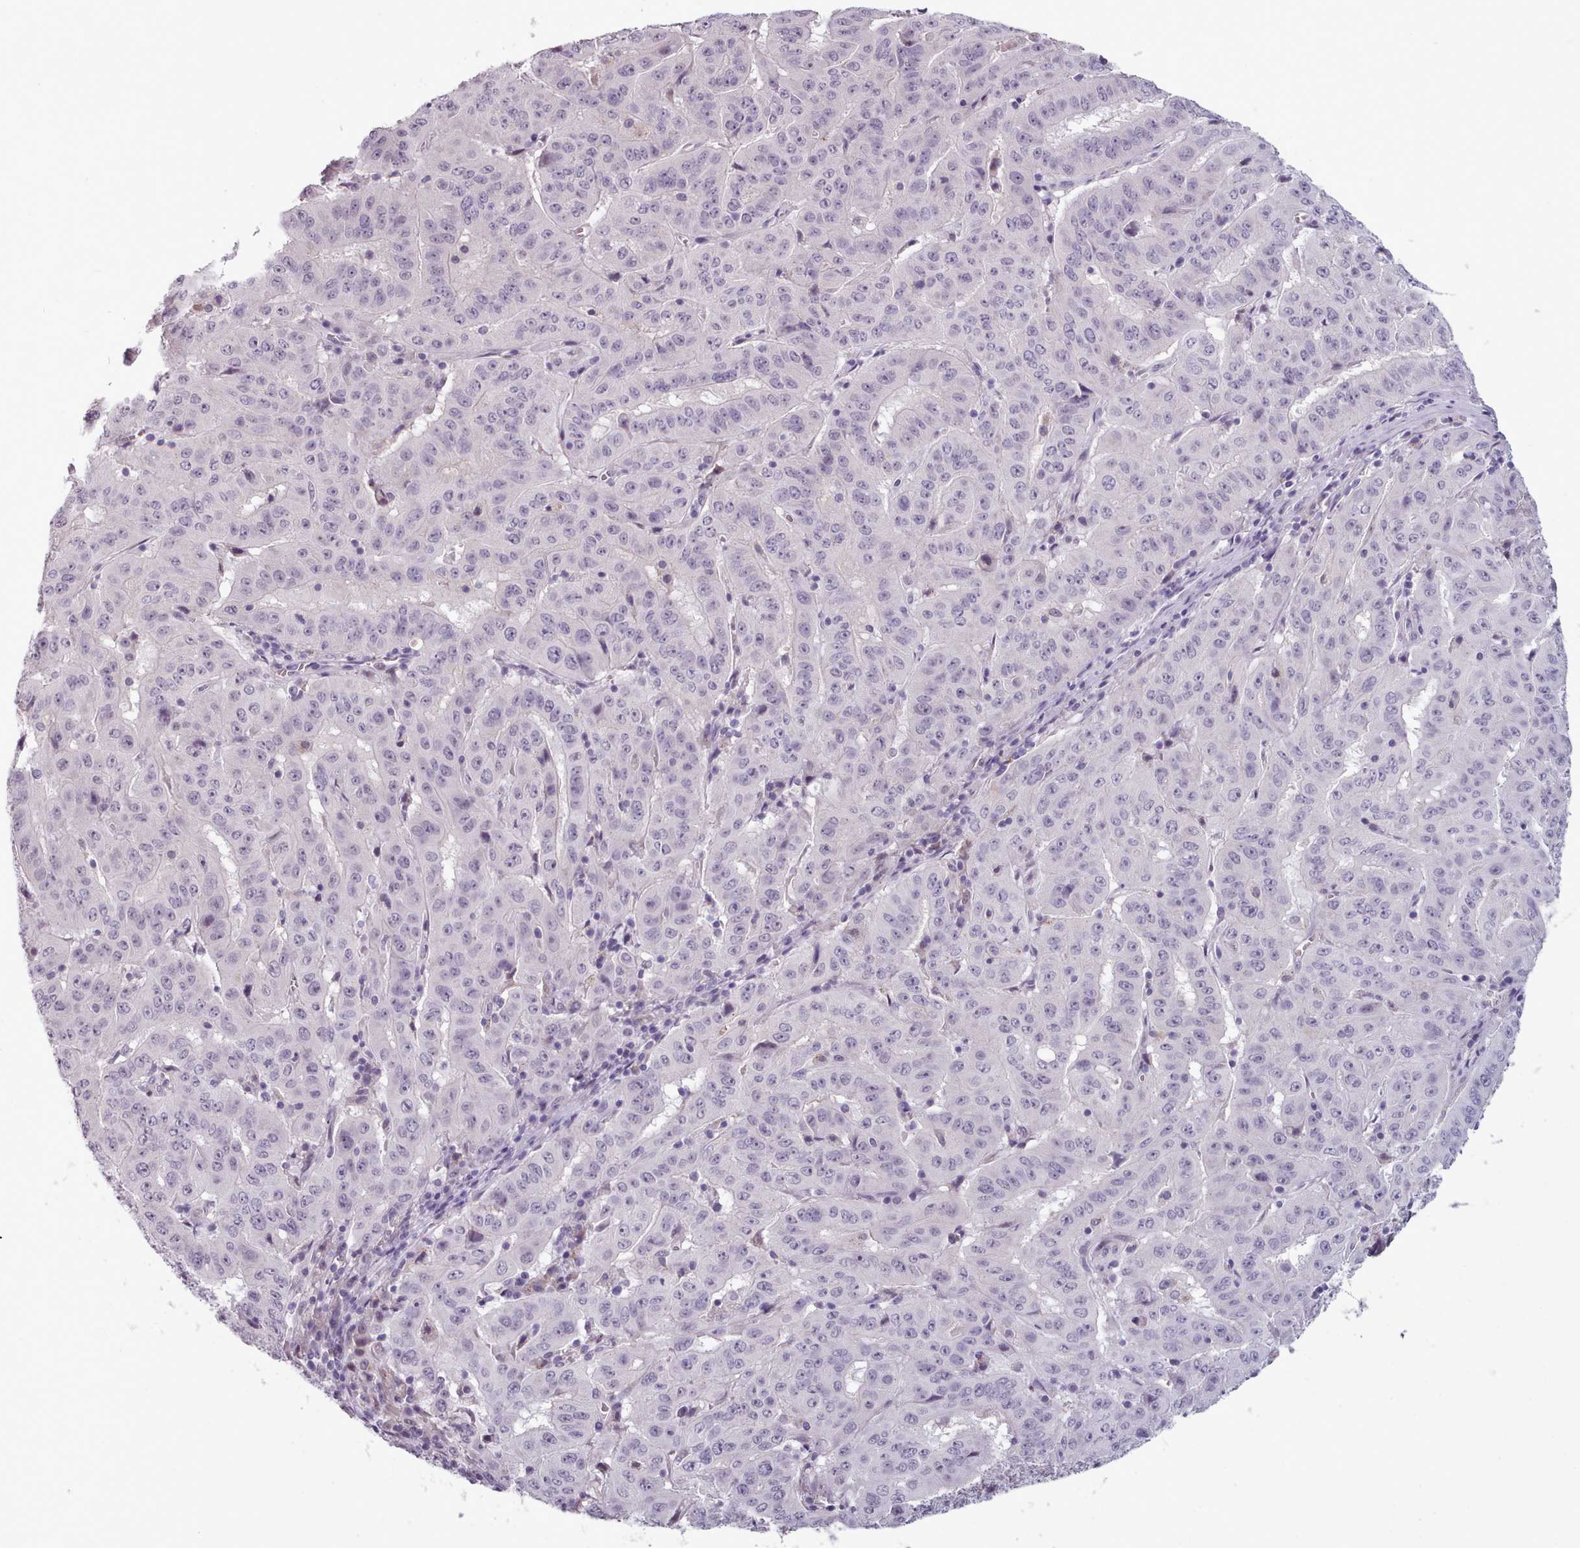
{"staining": {"intensity": "negative", "quantity": "none", "location": "none"}, "tissue": "pancreatic cancer", "cell_type": "Tumor cells", "image_type": "cancer", "snomed": [{"axis": "morphology", "description": "Adenocarcinoma, NOS"}, {"axis": "topography", "description": "Pancreas"}], "caption": "Pancreatic cancer (adenocarcinoma) was stained to show a protein in brown. There is no significant expression in tumor cells. (DAB (3,3'-diaminobenzidine) IHC visualized using brightfield microscopy, high magnification).", "gene": "PBX4", "patient": {"sex": "male", "age": 63}}